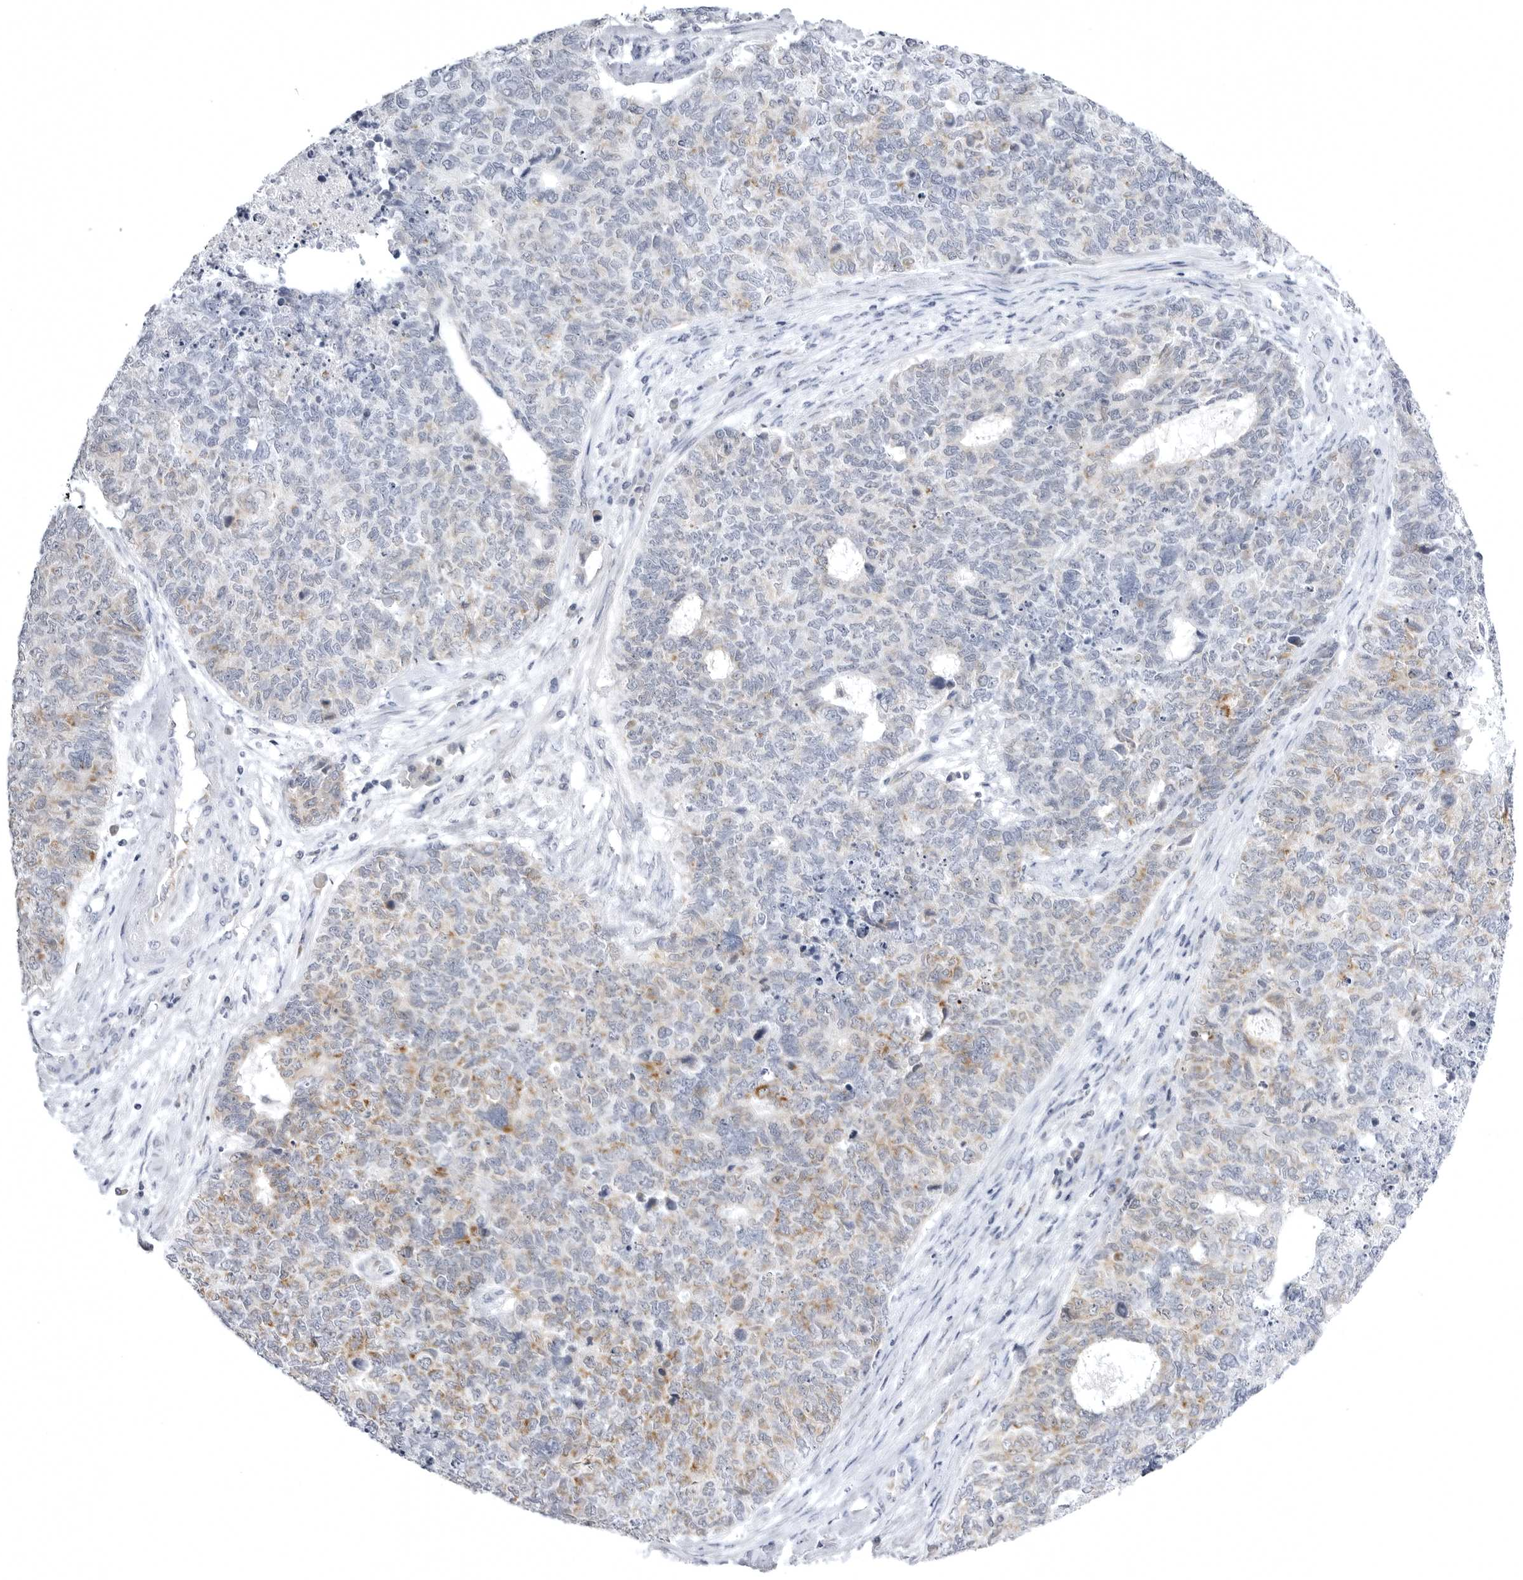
{"staining": {"intensity": "moderate", "quantity": "25%-75%", "location": "cytoplasmic/membranous"}, "tissue": "cervical cancer", "cell_type": "Tumor cells", "image_type": "cancer", "snomed": [{"axis": "morphology", "description": "Squamous cell carcinoma, NOS"}, {"axis": "topography", "description": "Cervix"}], "caption": "Moderate cytoplasmic/membranous protein expression is appreciated in about 25%-75% of tumor cells in cervical squamous cell carcinoma.", "gene": "TUFM", "patient": {"sex": "female", "age": 63}}